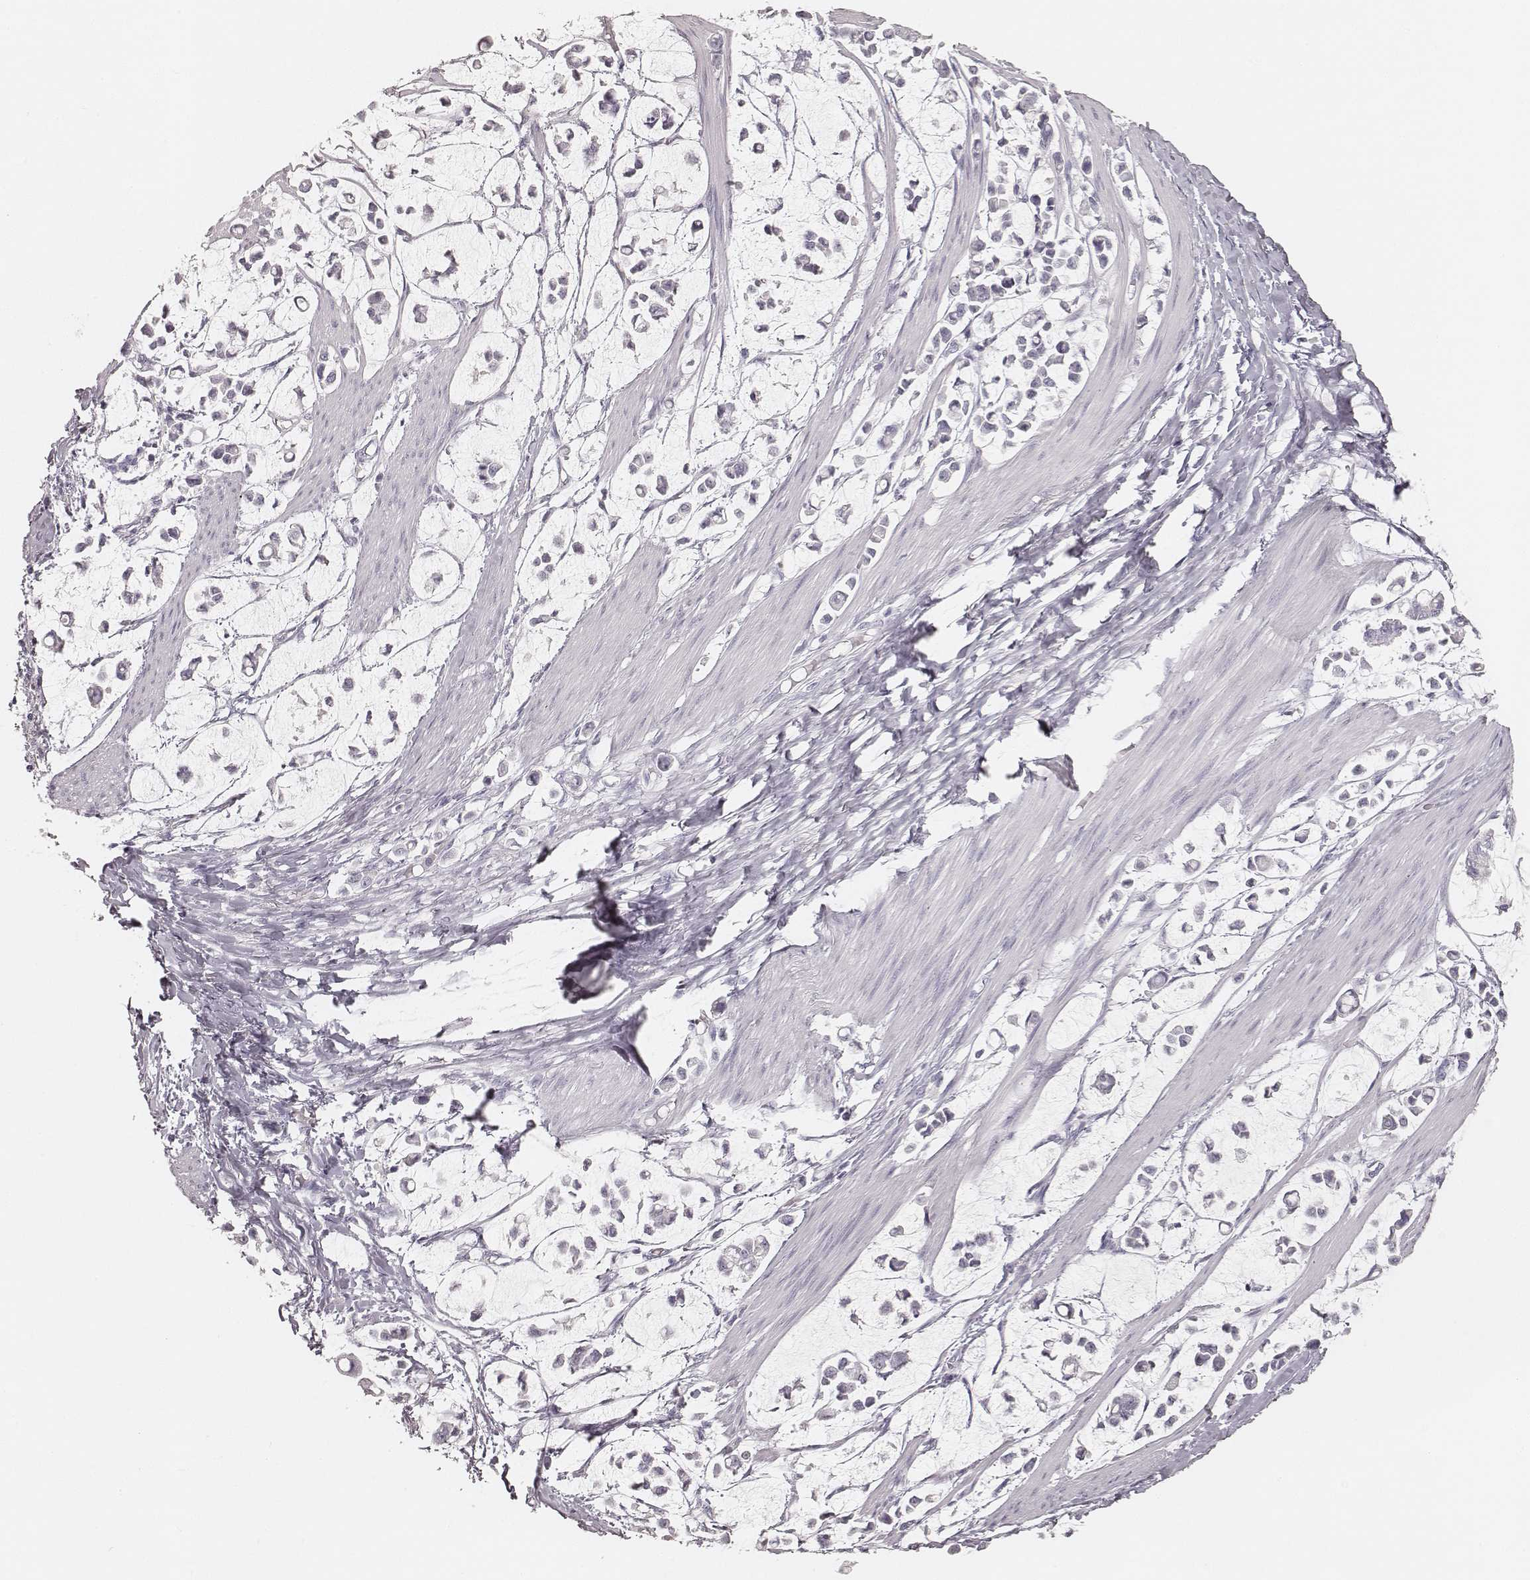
{"staining": {"intensity": "negative", "quantity": "none", "location": "none"}, "tissue": "stomach cancer", "cell_type": "Tumor cells", "image_type": "cancer", "snomed": [{"axis": "morphology", "description": "Adenocarcinoma, NOS"}, {"axis": "topography", "description": "Stomach"}], "caption": "Human stomach cancer (adenocarcinoma) stained for a protein using immunohistochemistry demonstrates no positivity in tumor cells.", "gene": "KRT31", "patient": {"sex": "male", "age": 82}}